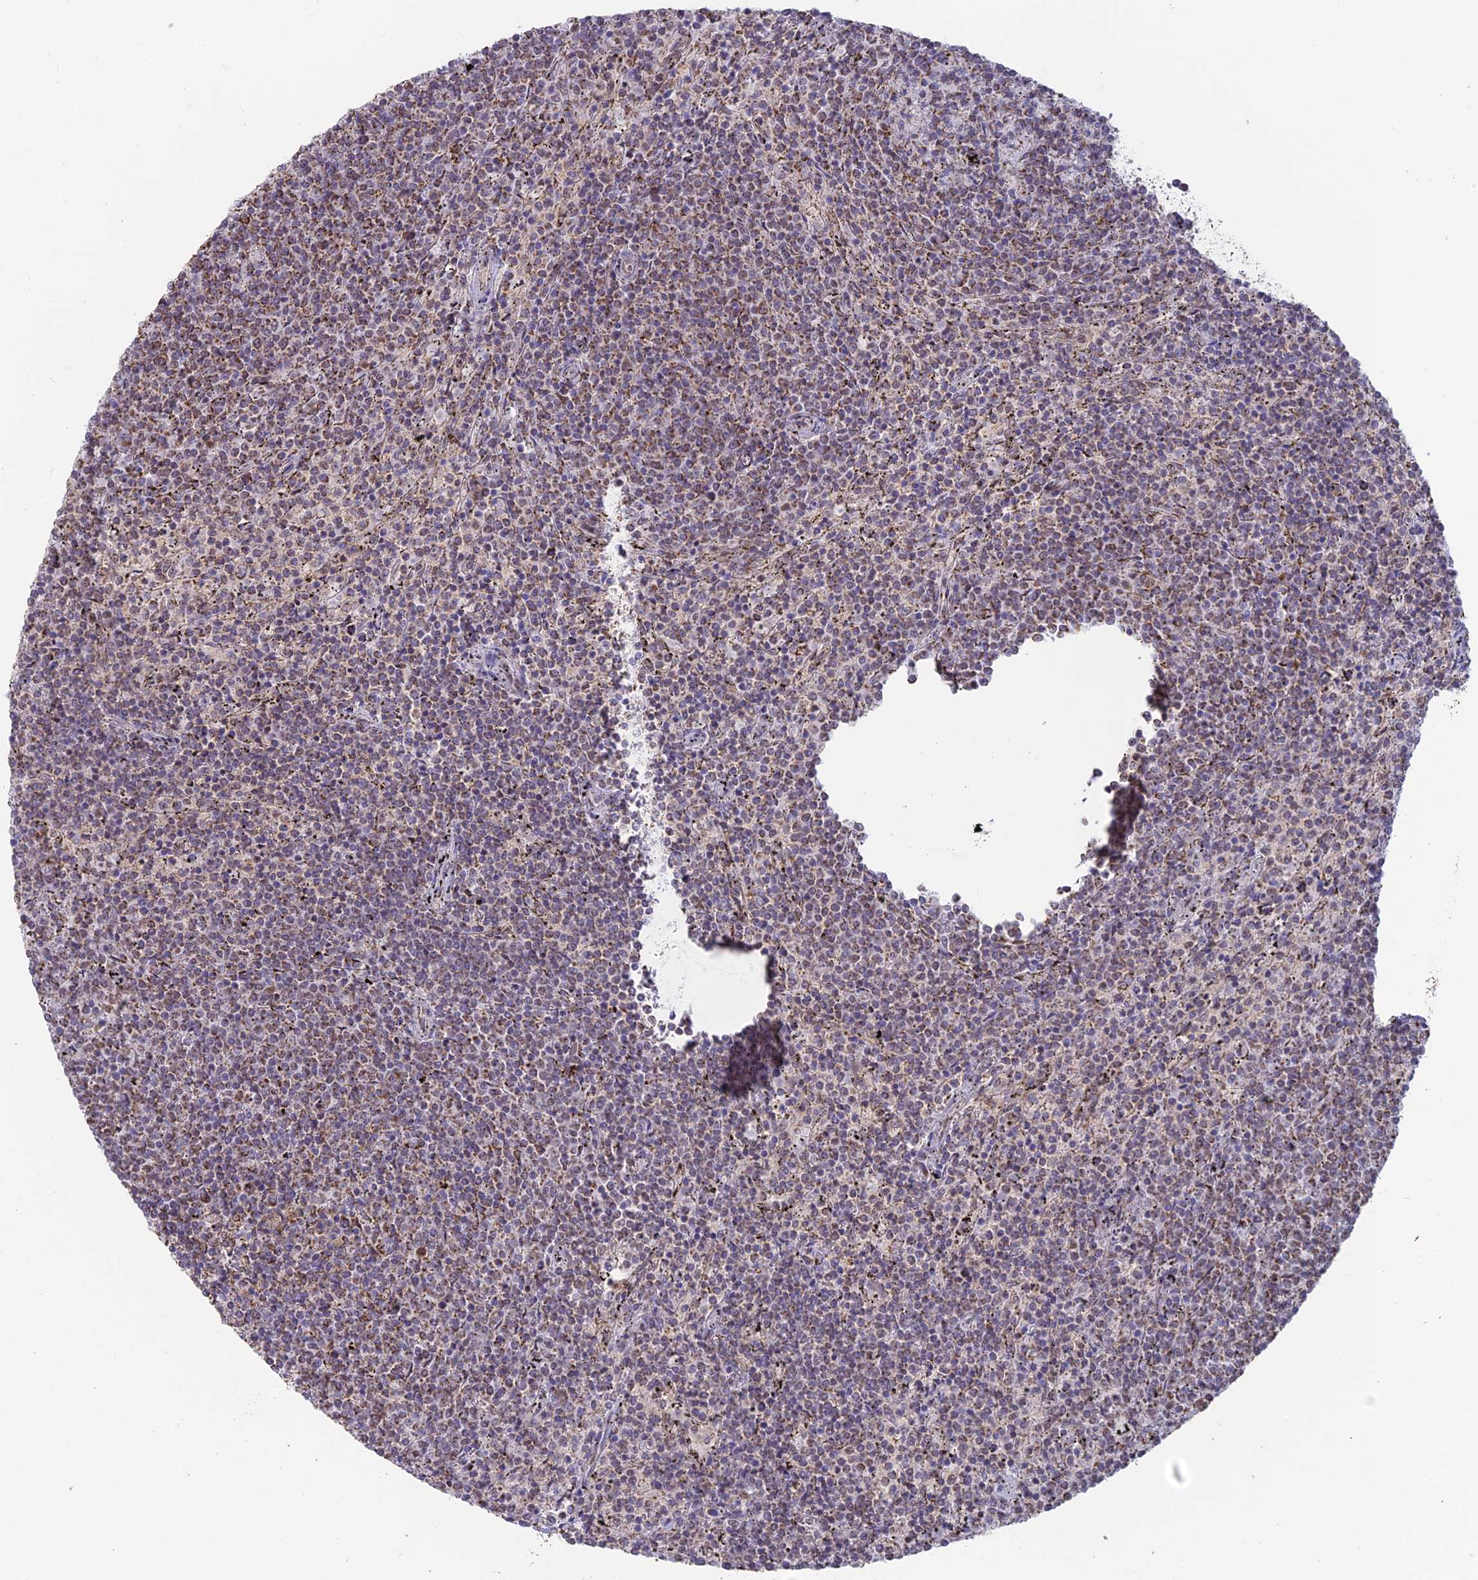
{"staining": {"intensity": "weak", "quantity": "<25%", "location": "cytoplasmic/membranous"}, "tissue": "lymphoma", "cell_type": "Tumor cells", "image_type": "cancer", "snomed": [{"axis": "morphology", "description": "Malignant lymphoma, non-Hodgkin's type, Low grade"}, {"axis": "topography", "description": "Spleen"}], "caption": "Immunohistochemistry of human lymphoma shows no staining in tumor cells.", "gene": "ARHGAP40", "patient": {"sex": "female", "age": 50}}